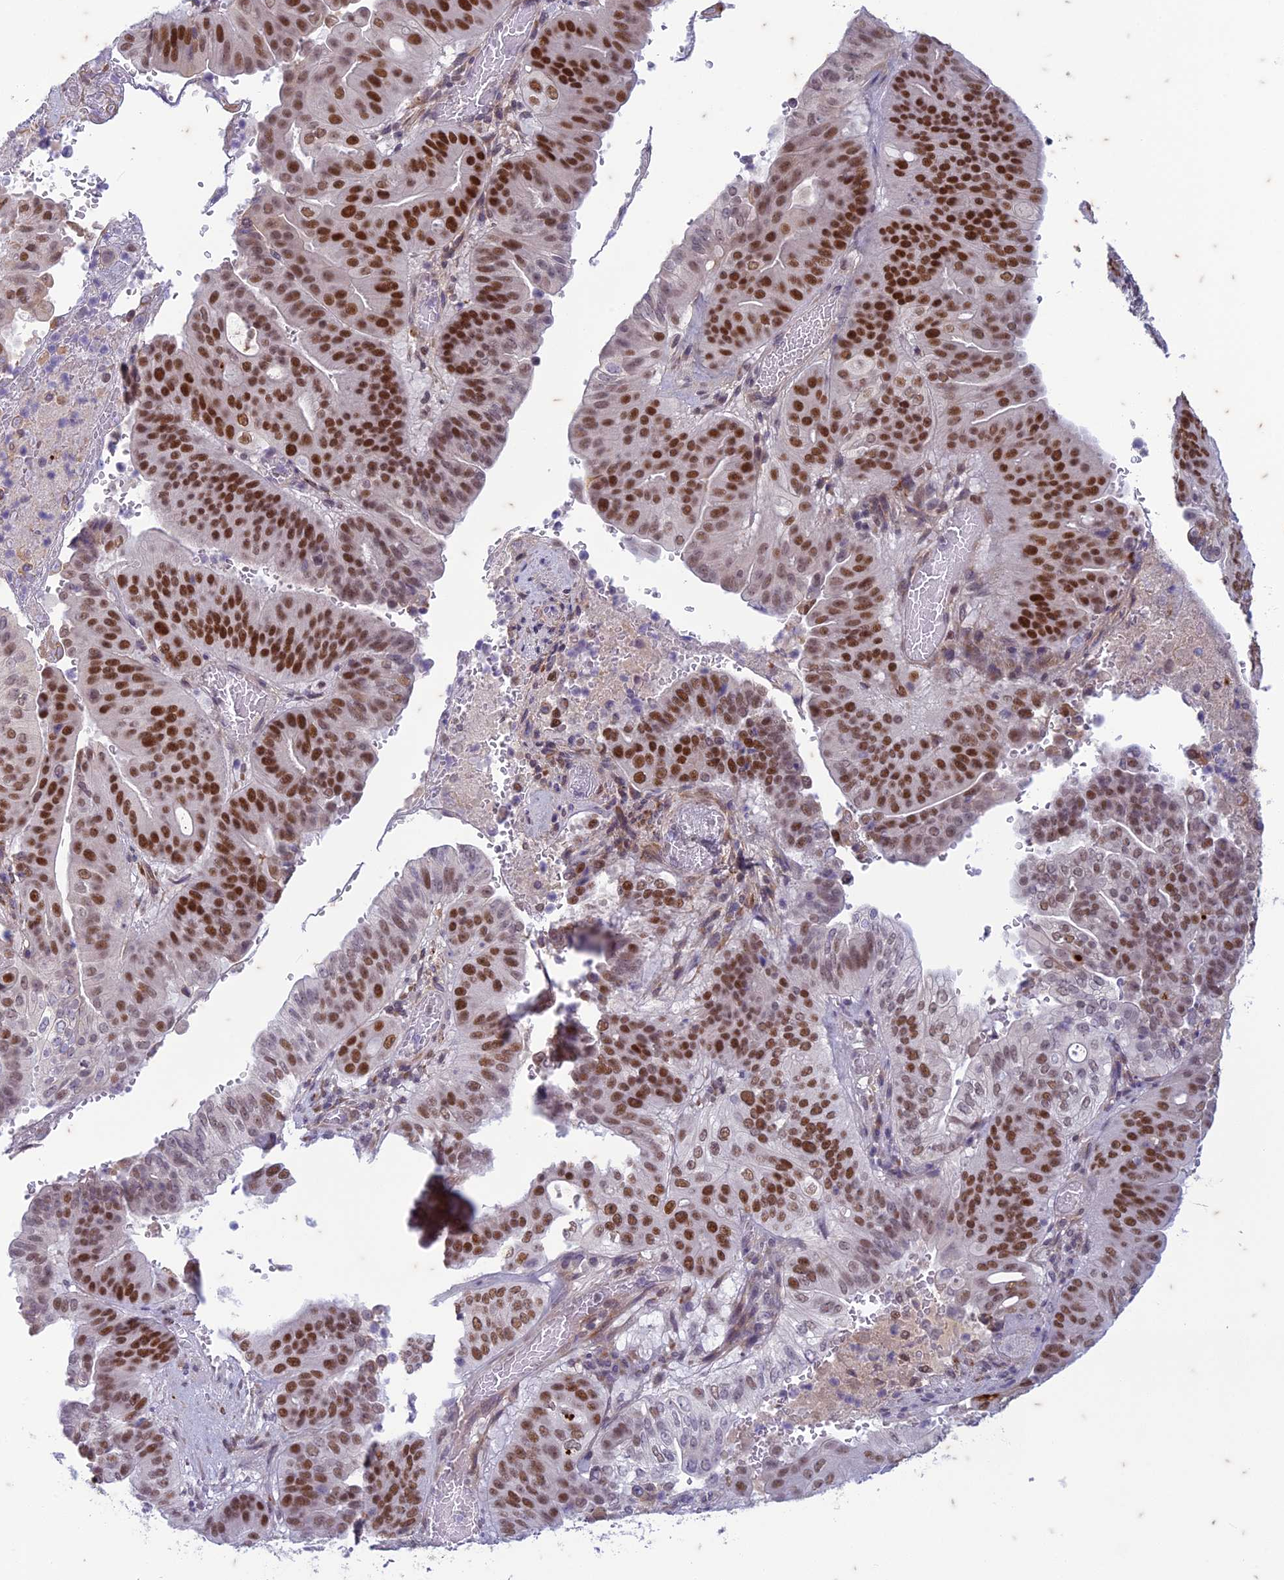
{"staining": {"intensity": "strong", "quantity": ">75%", "location": "nuclear"}, "tissue": "pancreatic cancer", "cell_type": "Tumor cells", "image_type": "cancer", "snomed": [{"axis": "morphology", "description": "Adenocarcinoma, NOS"}, {"axis": "topography", "description": "Pancreas"}], "caption": "Protein staining exhibits strong nuclear staining in about >75% of tumor cells in pancreatic cancer (adenocarcinoma).", "gene": "PABPN1L", "patient": {"sex": "female", "age": 77}}